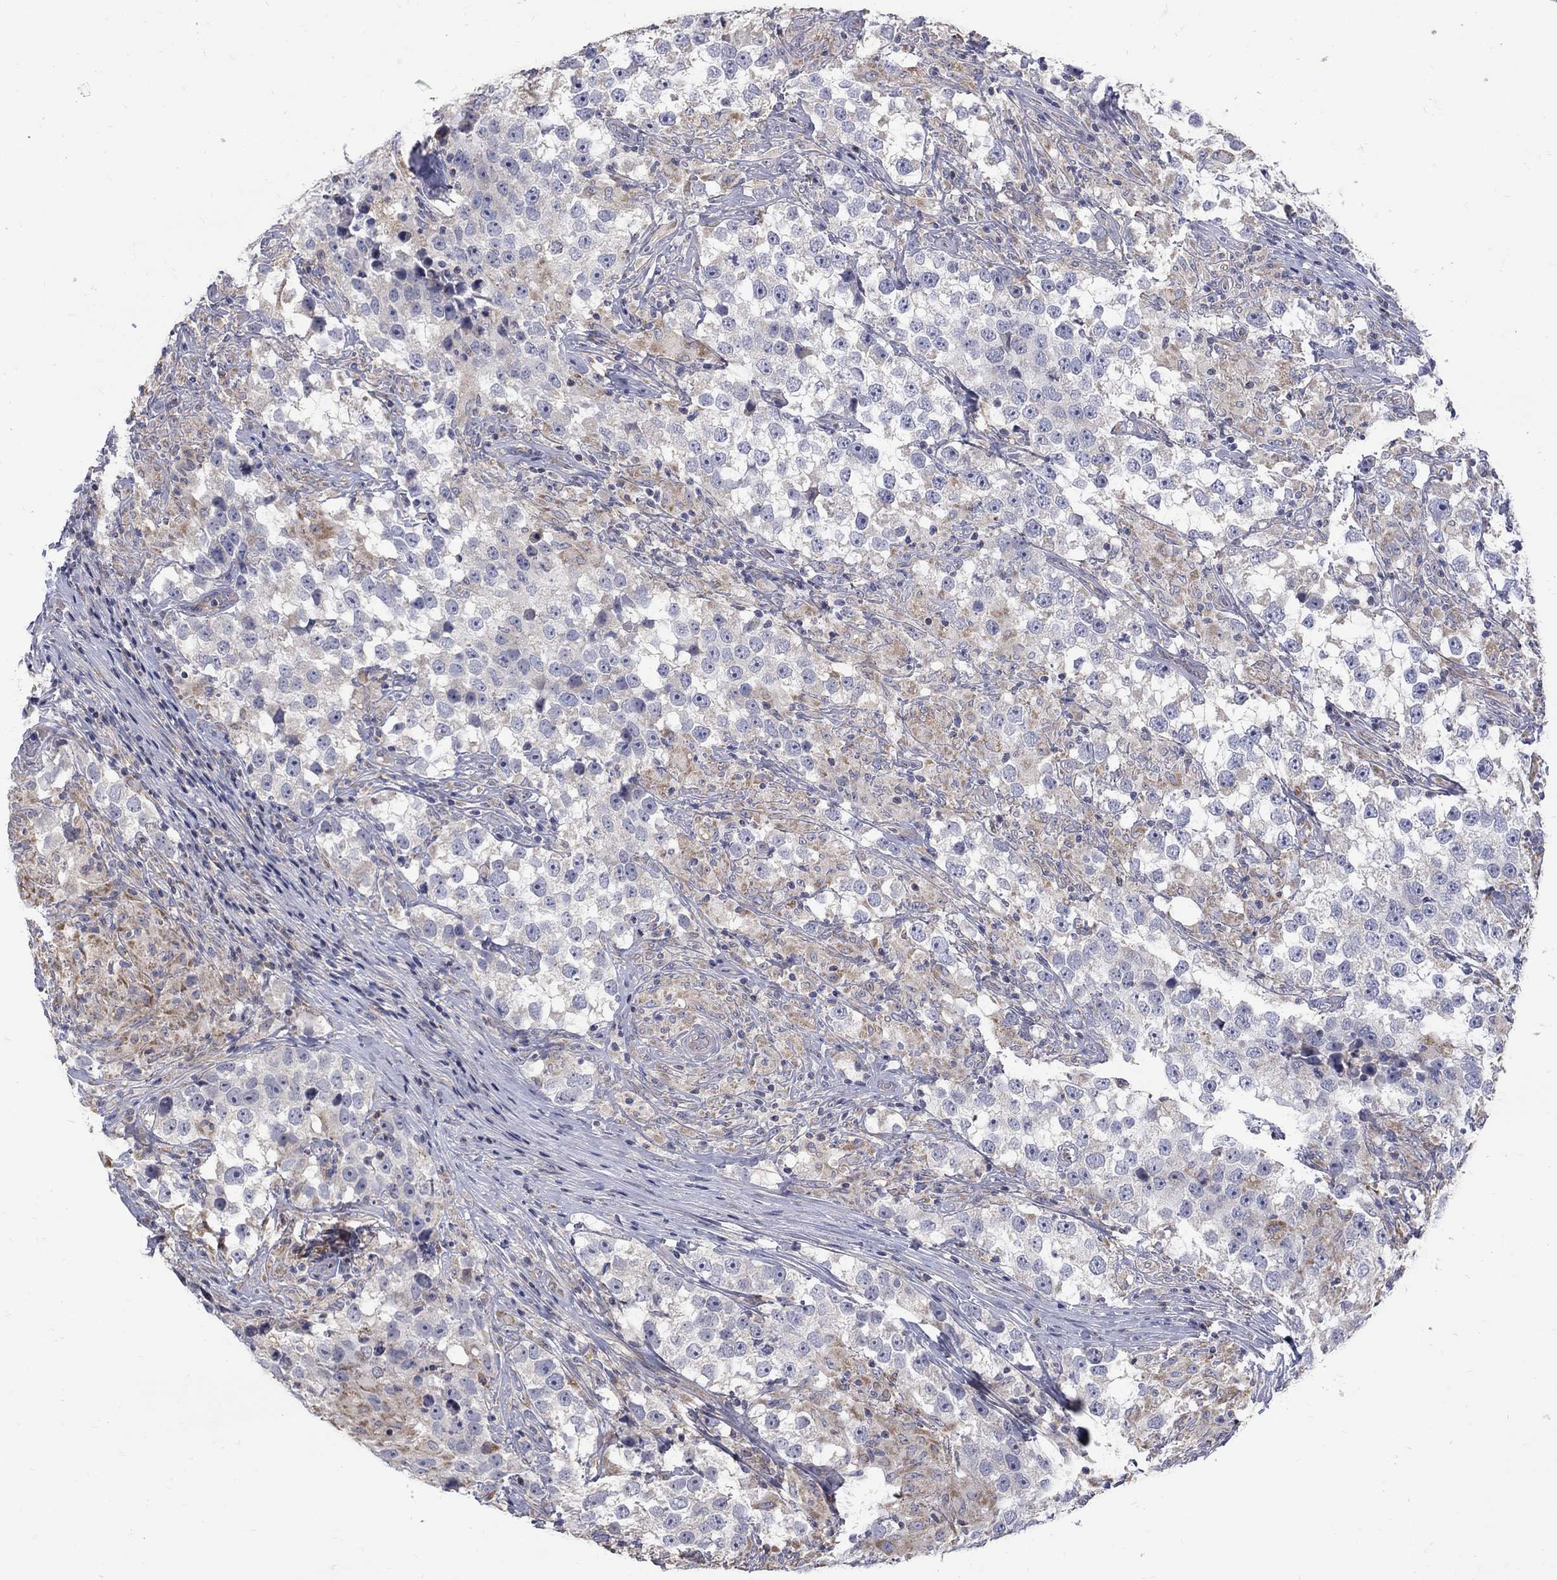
{"staining": {"intensity": "negative", "quantity": "none", "location": "none"}, "tissue": "testis cancer", "cell_type": "Tumor cells", "image_type": "cancer", "snomed": [{"axis": "morphology", "description": "Seminoma, NOS"}, {"axis": "topography", "description": "Testis"}], "caption": "Immunohistochemical staining of human testis seminoma exhibits no significant staining in tumor cells. (Brightfield microscopy of DAB IHC at high magnification).", "gene": "SH2B1", "patient": {"sex": "male", "age": 46}}